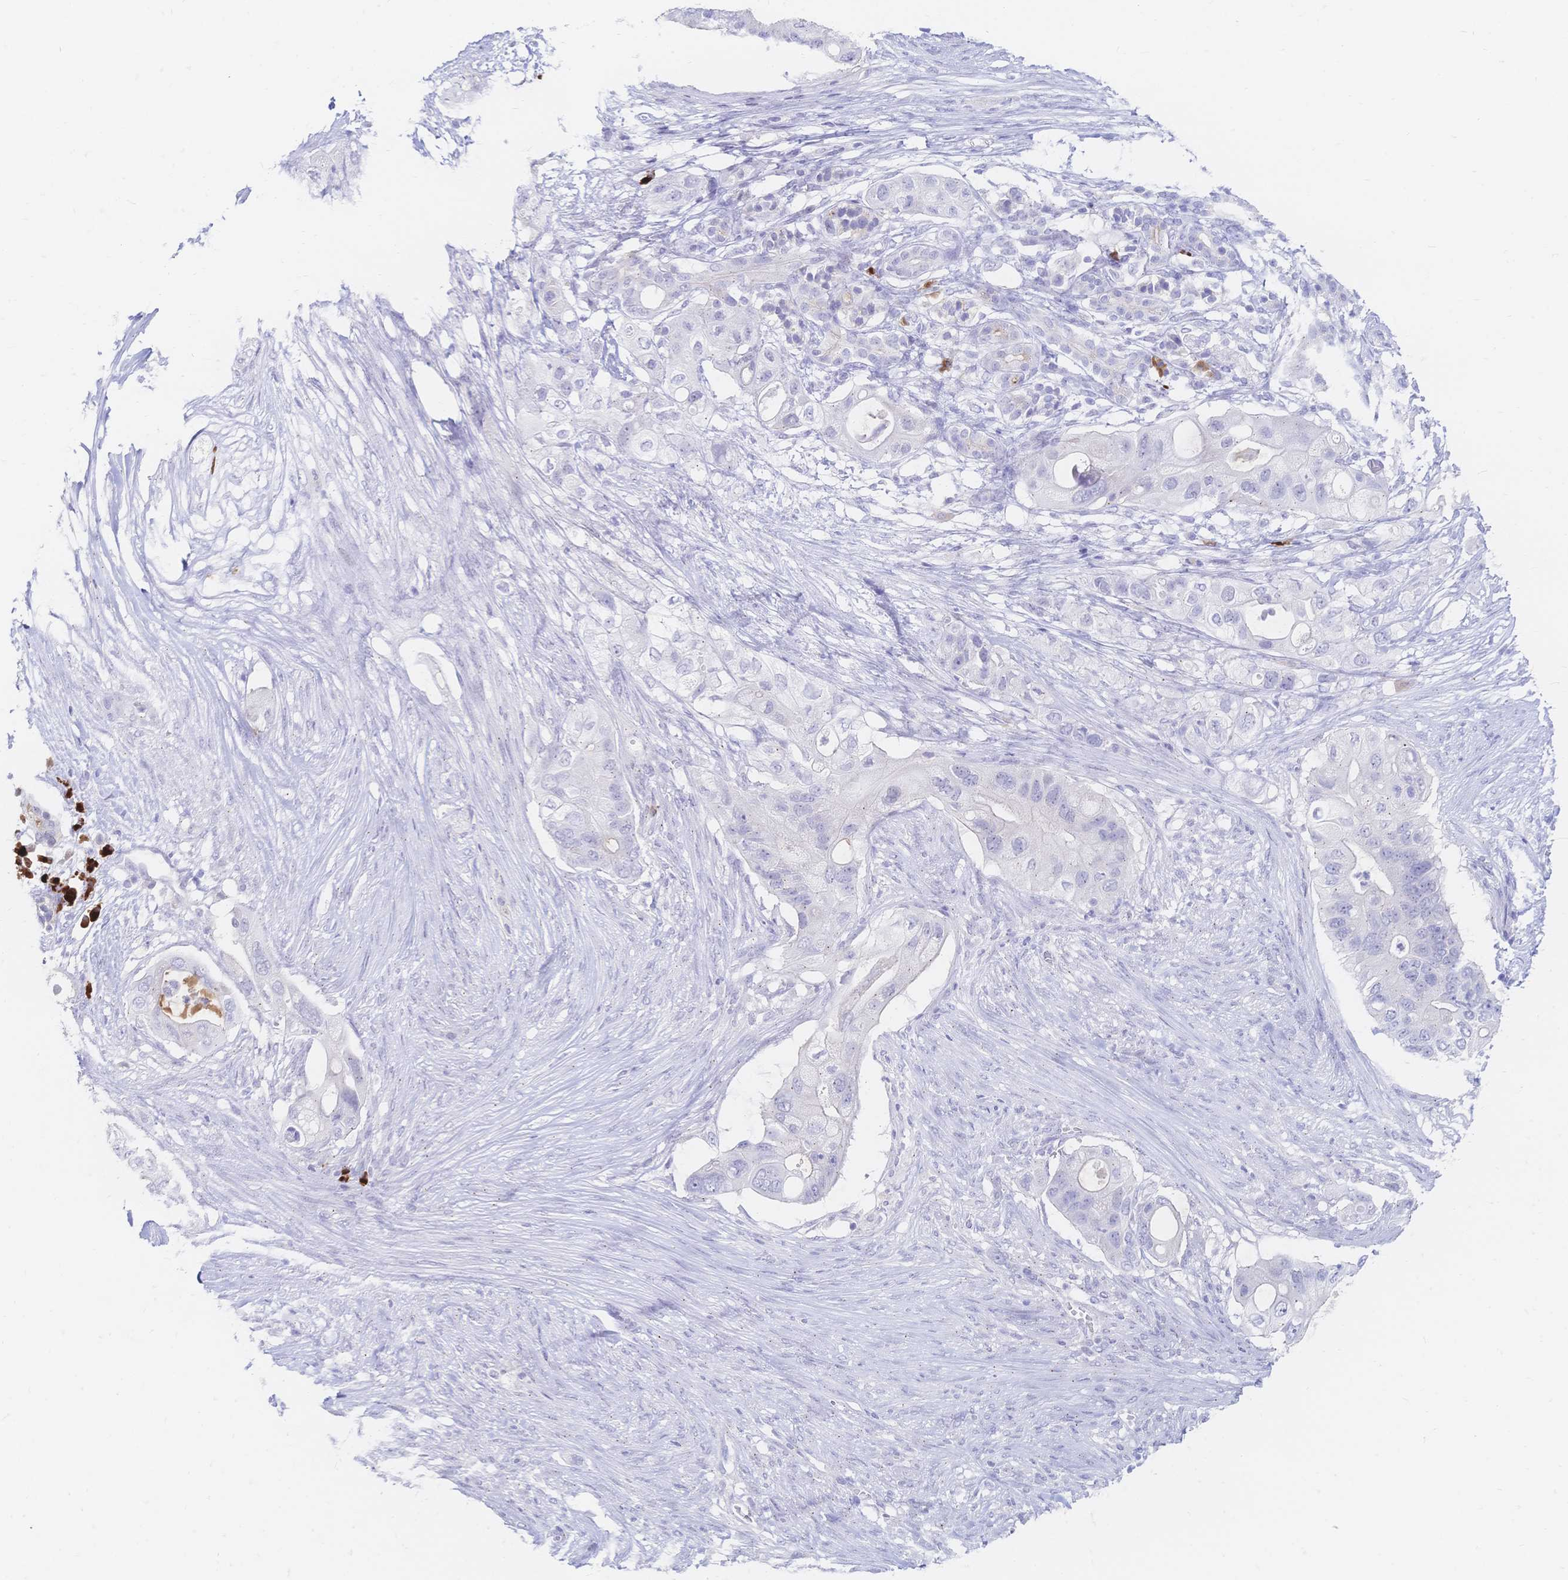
{"staining": {"intensity": "negative", "quantity": "none", "location": "none"}, "tissue": "pancreatic cancer", "cell_type": "Tumor cells", "image_type": "cancer", "snomed": [{"axis": "morphology", "description": "Adenocarcinoma, NOS"}, {"axis": "topography", "description": "Pancreas"}], "caption": "High power microscopy micrograph of an IHC photomicrograph of pancreatic cancer (adenocarcinoma), revealing no significant positivity in tumor cells.", "gene": "PSORS1C2", "patient": {"sex": "female", "age": 72}}